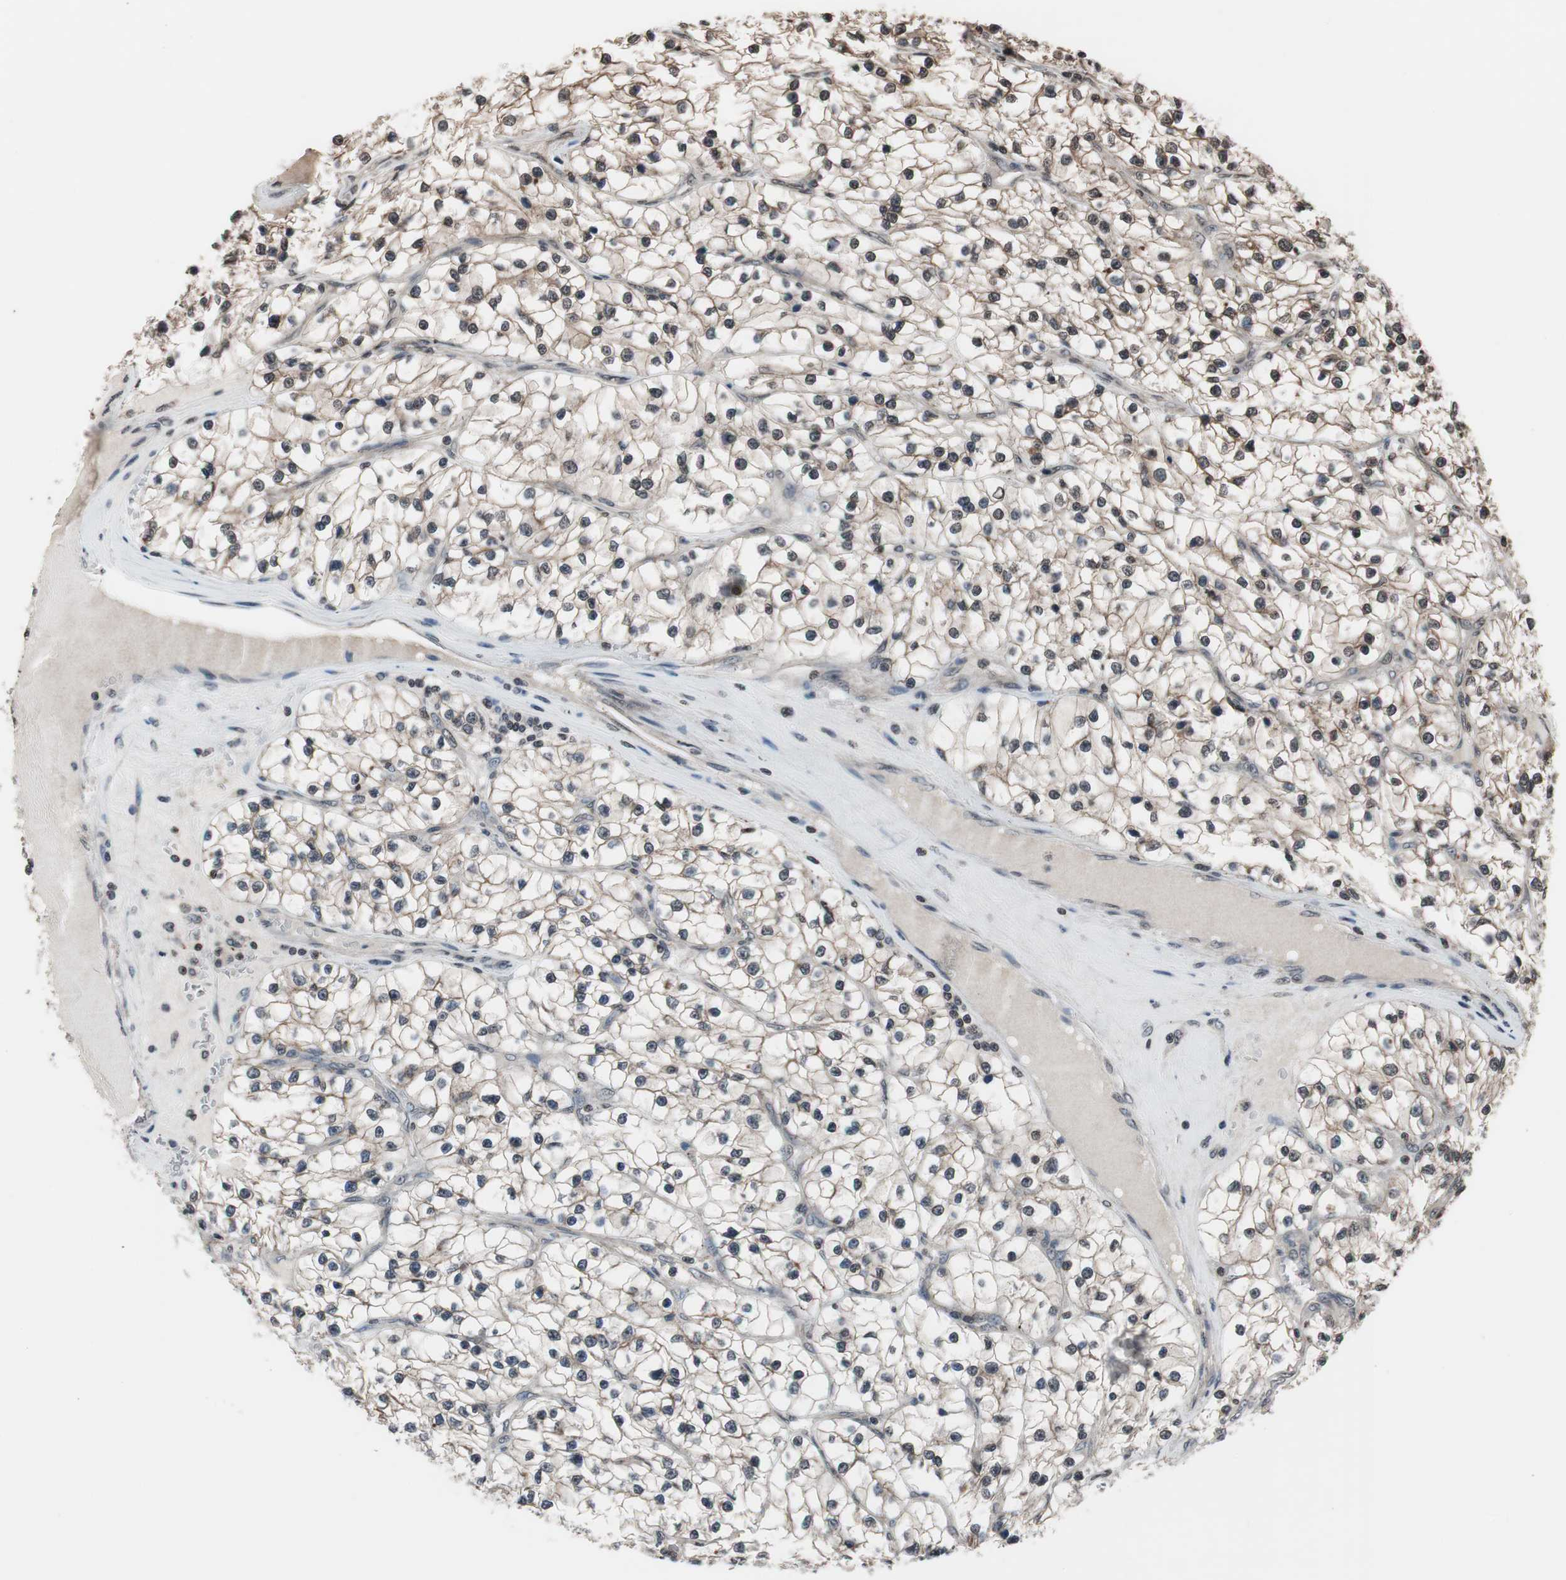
{"staining": {"intensity": "weak", "quantity": "25%-75%", "location": "cytoplasmic/membranous,nuclear"}, "tissue": "renal cancer", "cell_type": "Tumor cells", "image_type": "cancer", "snomed": [{"axis": "morphology", "description": "Adenocarcinoma, NOS"}, {"axis": "topography", "description": "Kidney"}], "caption": "Weak cytoplasmic/membranous and nuclear protein staining is appreciated in about 25%-75% of tumor cells in renal cancer (adenocarcinoma).", "gene": "RFC1", "patient": {"sex": "female", "age": 57}}